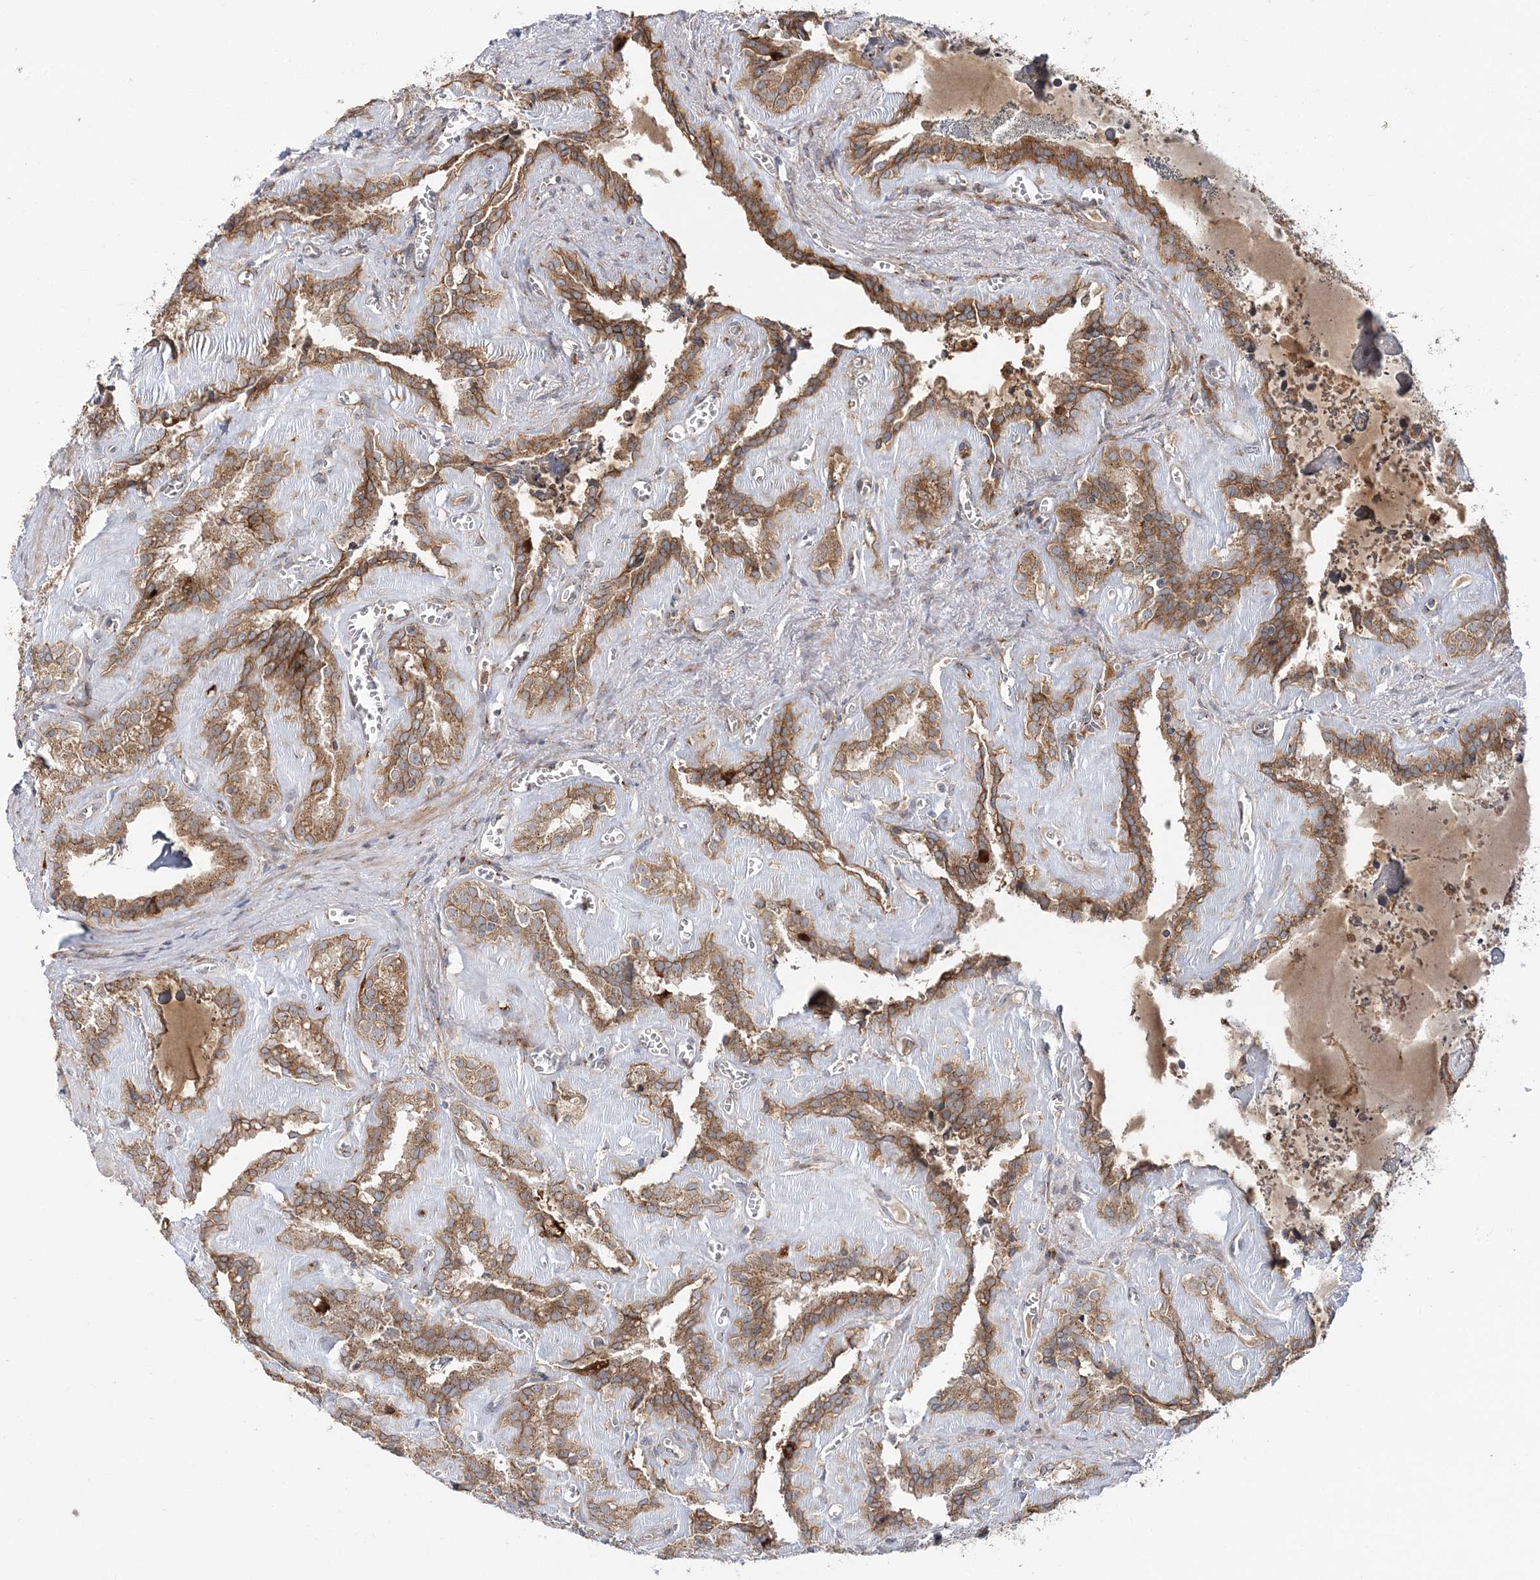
{"staining": {"intensity": "moderate", "quantity": ">75%", "location": "cytoplasmic/membranous"}, "tissue": "seminal vesicle", "cell_type": "Glandular cells", "image_type": "normal", "snomed": [{"axis": "morphology", "description": "Normal tissue, NOS"}, {"axis": "topography", "description": "Prostate"}, {"axis": "topography", "description": "Seminal veicle"}], "caption": "Immunohistochemical staining of benign human seminal vesicle exhibits moderate cytoplasmic/membranous protein expression in approximately >75% of glandular cells. The staining was performed using DAB (3,3'-diaminobenzidine) to visualize the protein expression in brown, while the nuclei were stained in blue with hematoxylin (Magnification: 20x).", "gene": "ABCC3", "patient": {"sex": "male", "age": 59}}